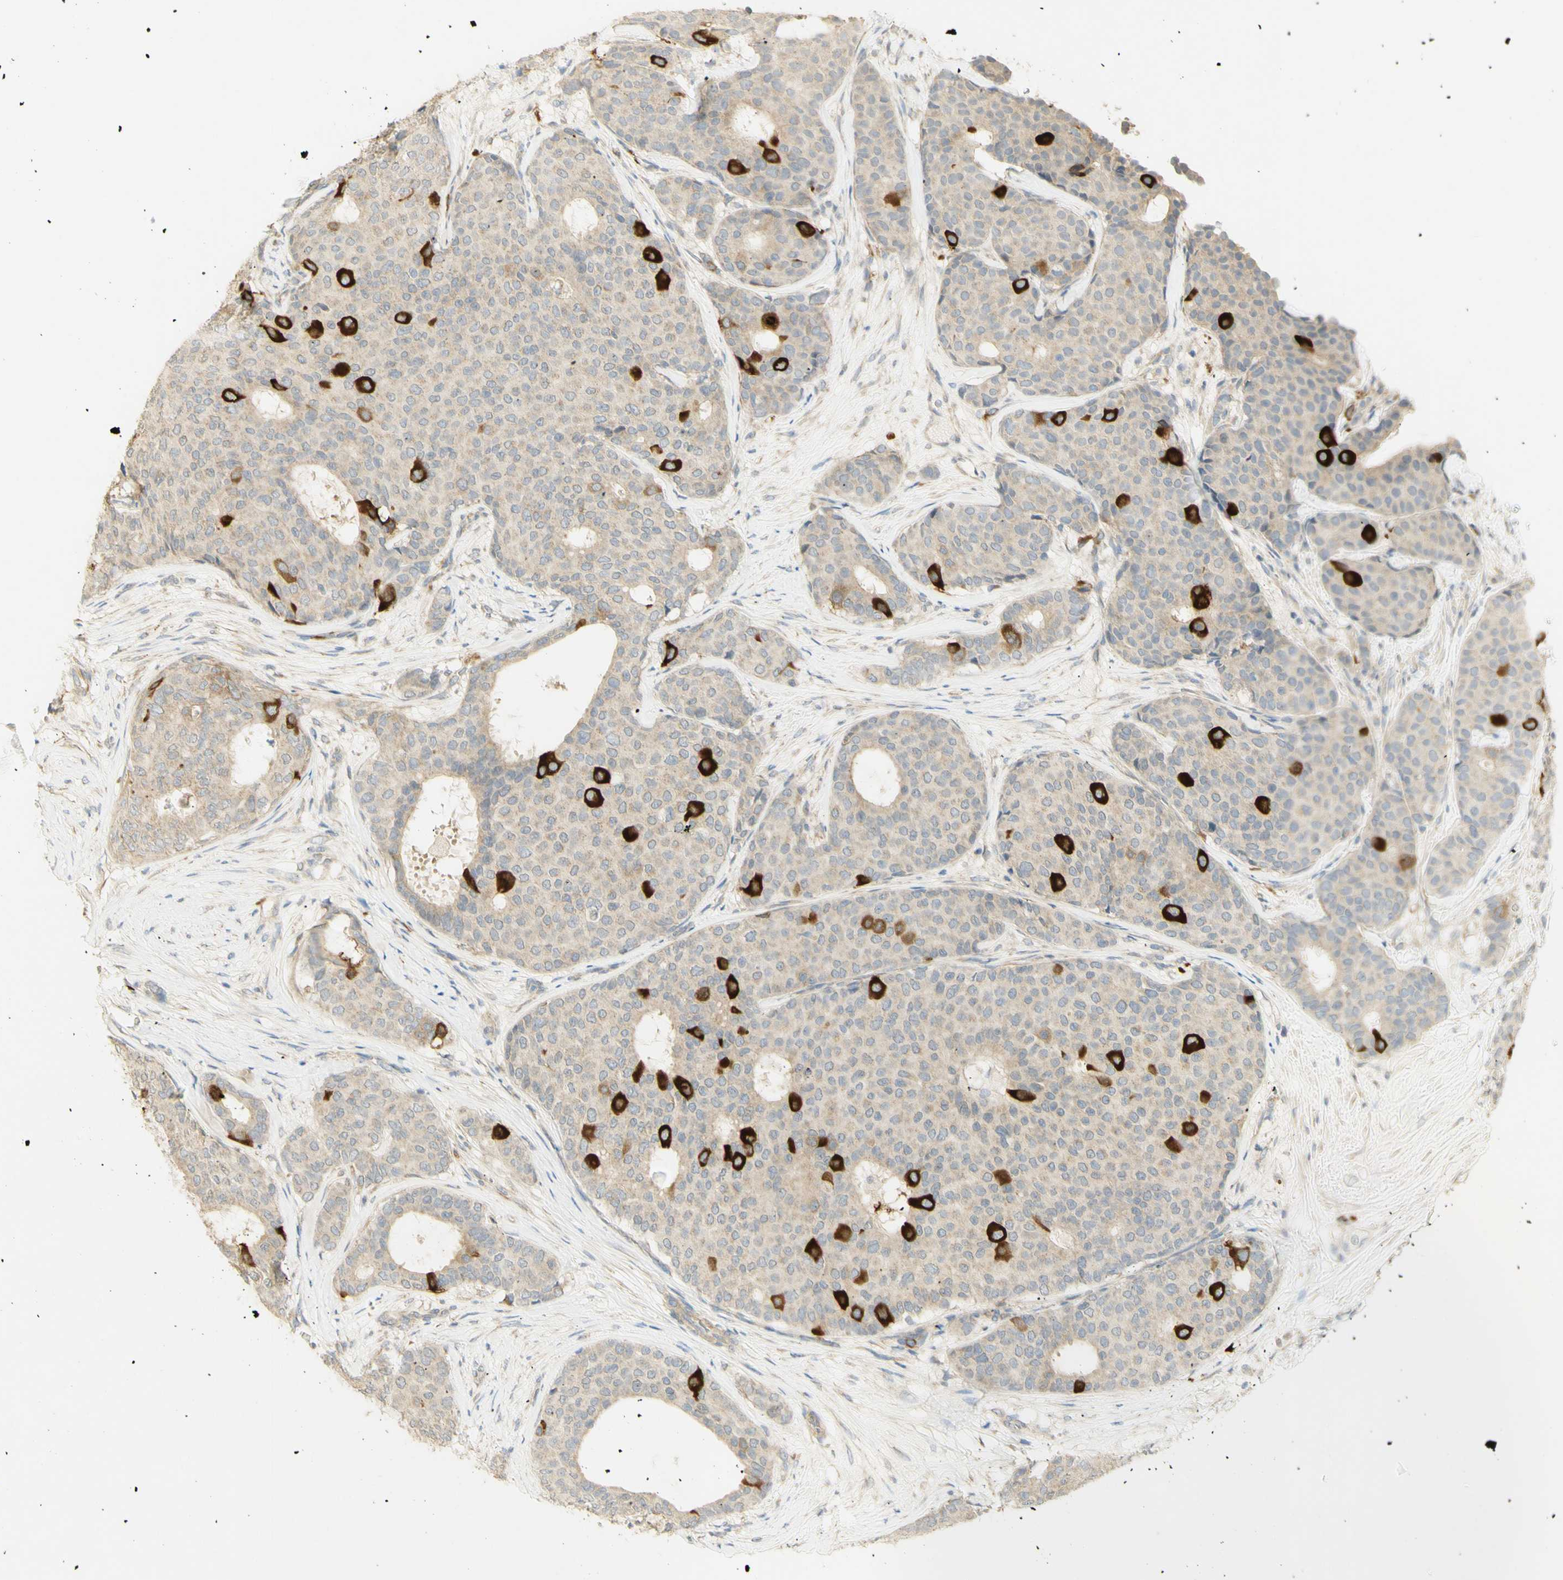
{"staining": {"intensity": "strong", "quantity": "<25%", "location": "cytoplasmic/membranous"}, "tissue": "breast cancer", "cell_type": "Tumor cells", "image_type": "cancer", "snomed": [{"axis": "morphology", "description": "Duct carcinoma"}, {"axis": "topography", "description": "Breast"}], "caption": "Immunohistochemical staining of invasive ductal carcinoma (breast) reveals strong cytoplasmic/membranous protein staining in about <25% of tumor cells. The staining is performed using DAB brown chromogen to label protein expression. The nuclei are counter-stained blue using hematoxylin.", "gene": "KIF11", "patient": {"sex": "female", "age": 75}}